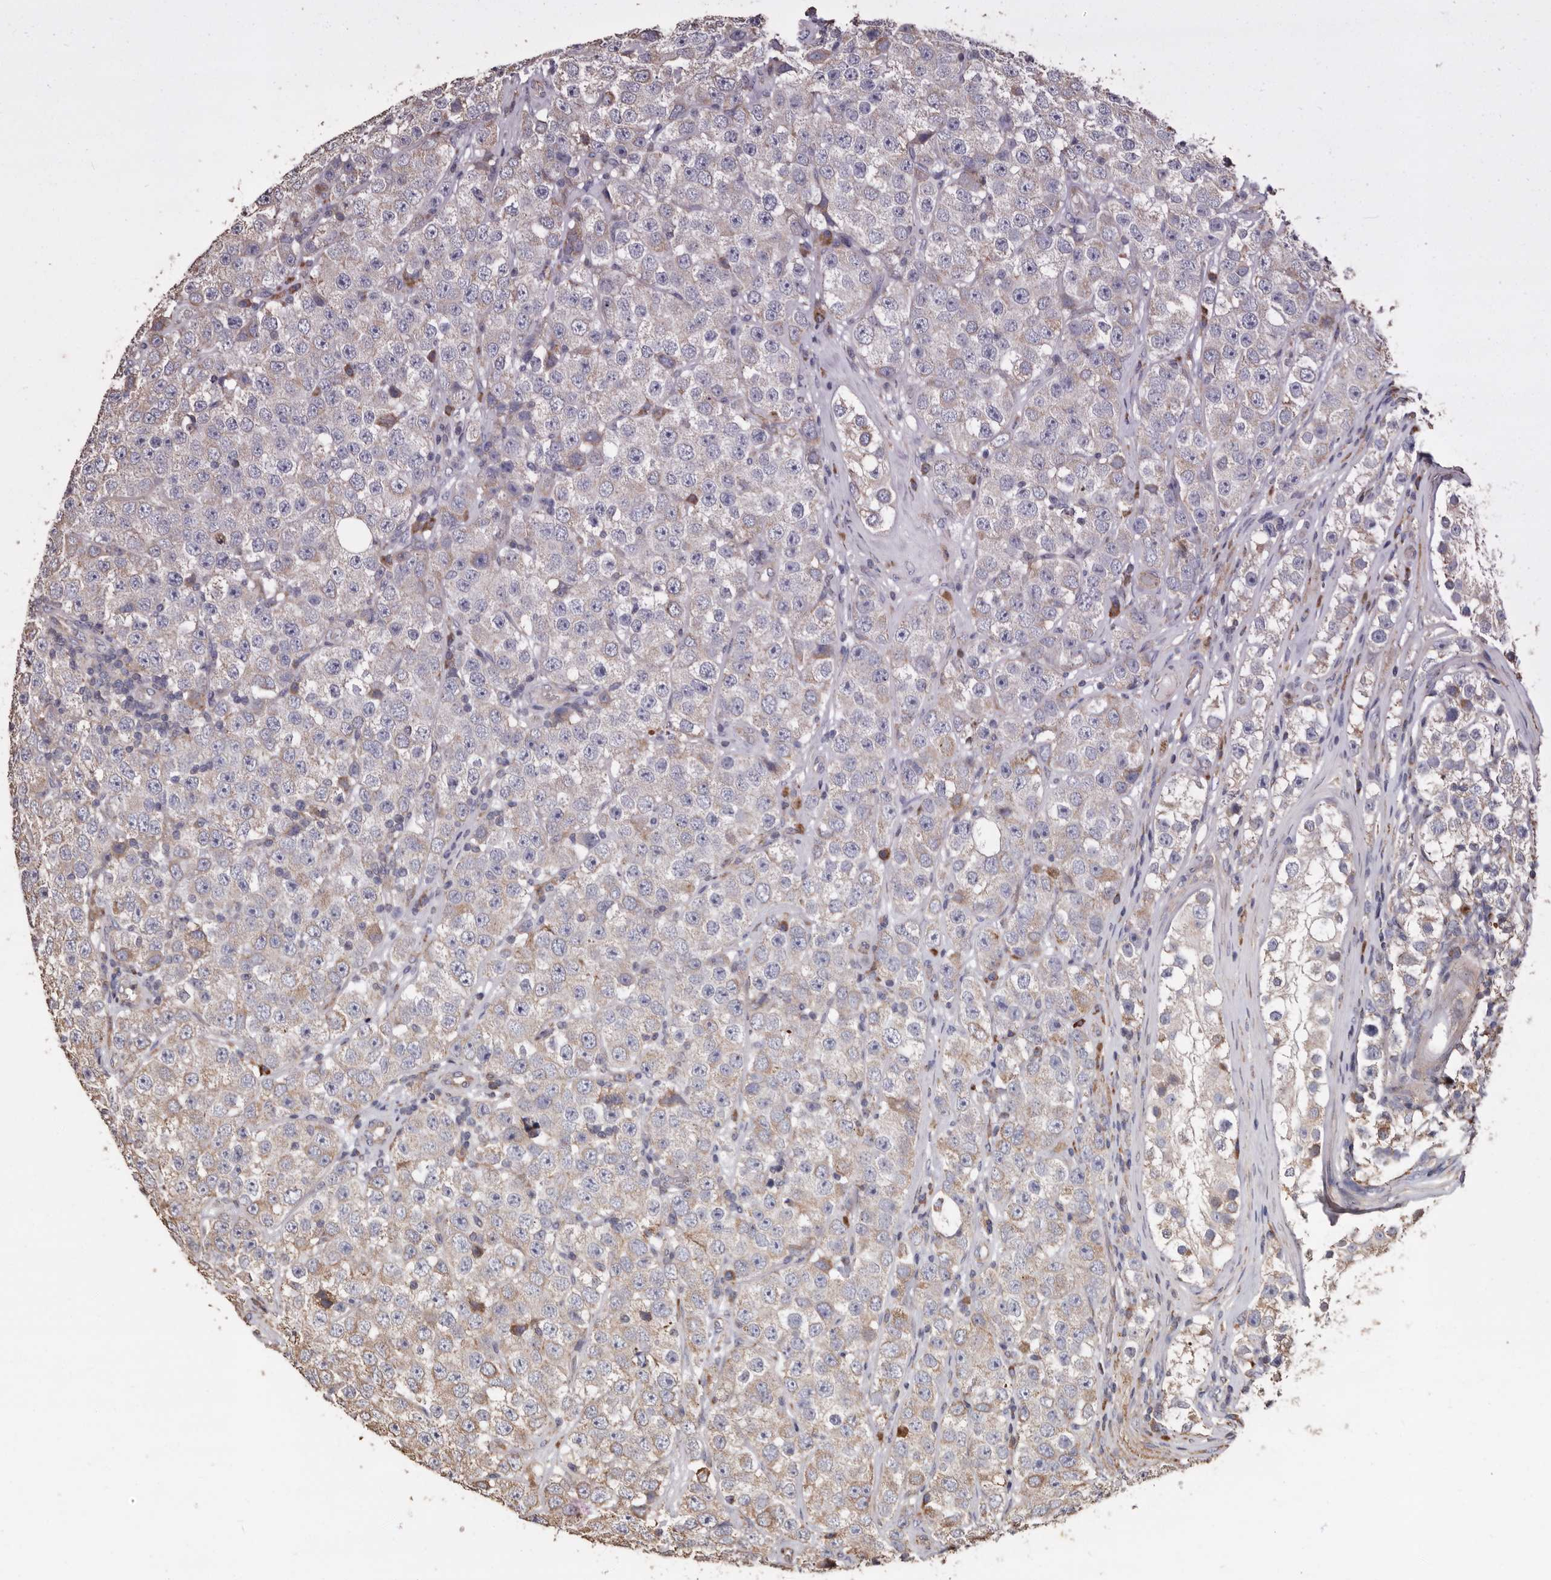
{"staining": {"intensity": "weak", "quantity": "<25%", "location": "cytoplasmic/membranous"}, "tissue": "testis cancer", "cell_type": "Tumor cells", "image_type": "cancer", "snomed": [{"axis": "morphology", "description": "Seminoma, NOS"}, {"axis": "morphology", "description": "Carcinoma, Embryonal, NOS"}, {"axis": "topography", "description": "Testis"}], "caption": "Protein analysis of testis cancer shows no significant expression in tumor cells.", "gene": "OSGIN2", "patient": {"sex": "male", "age": 28}}